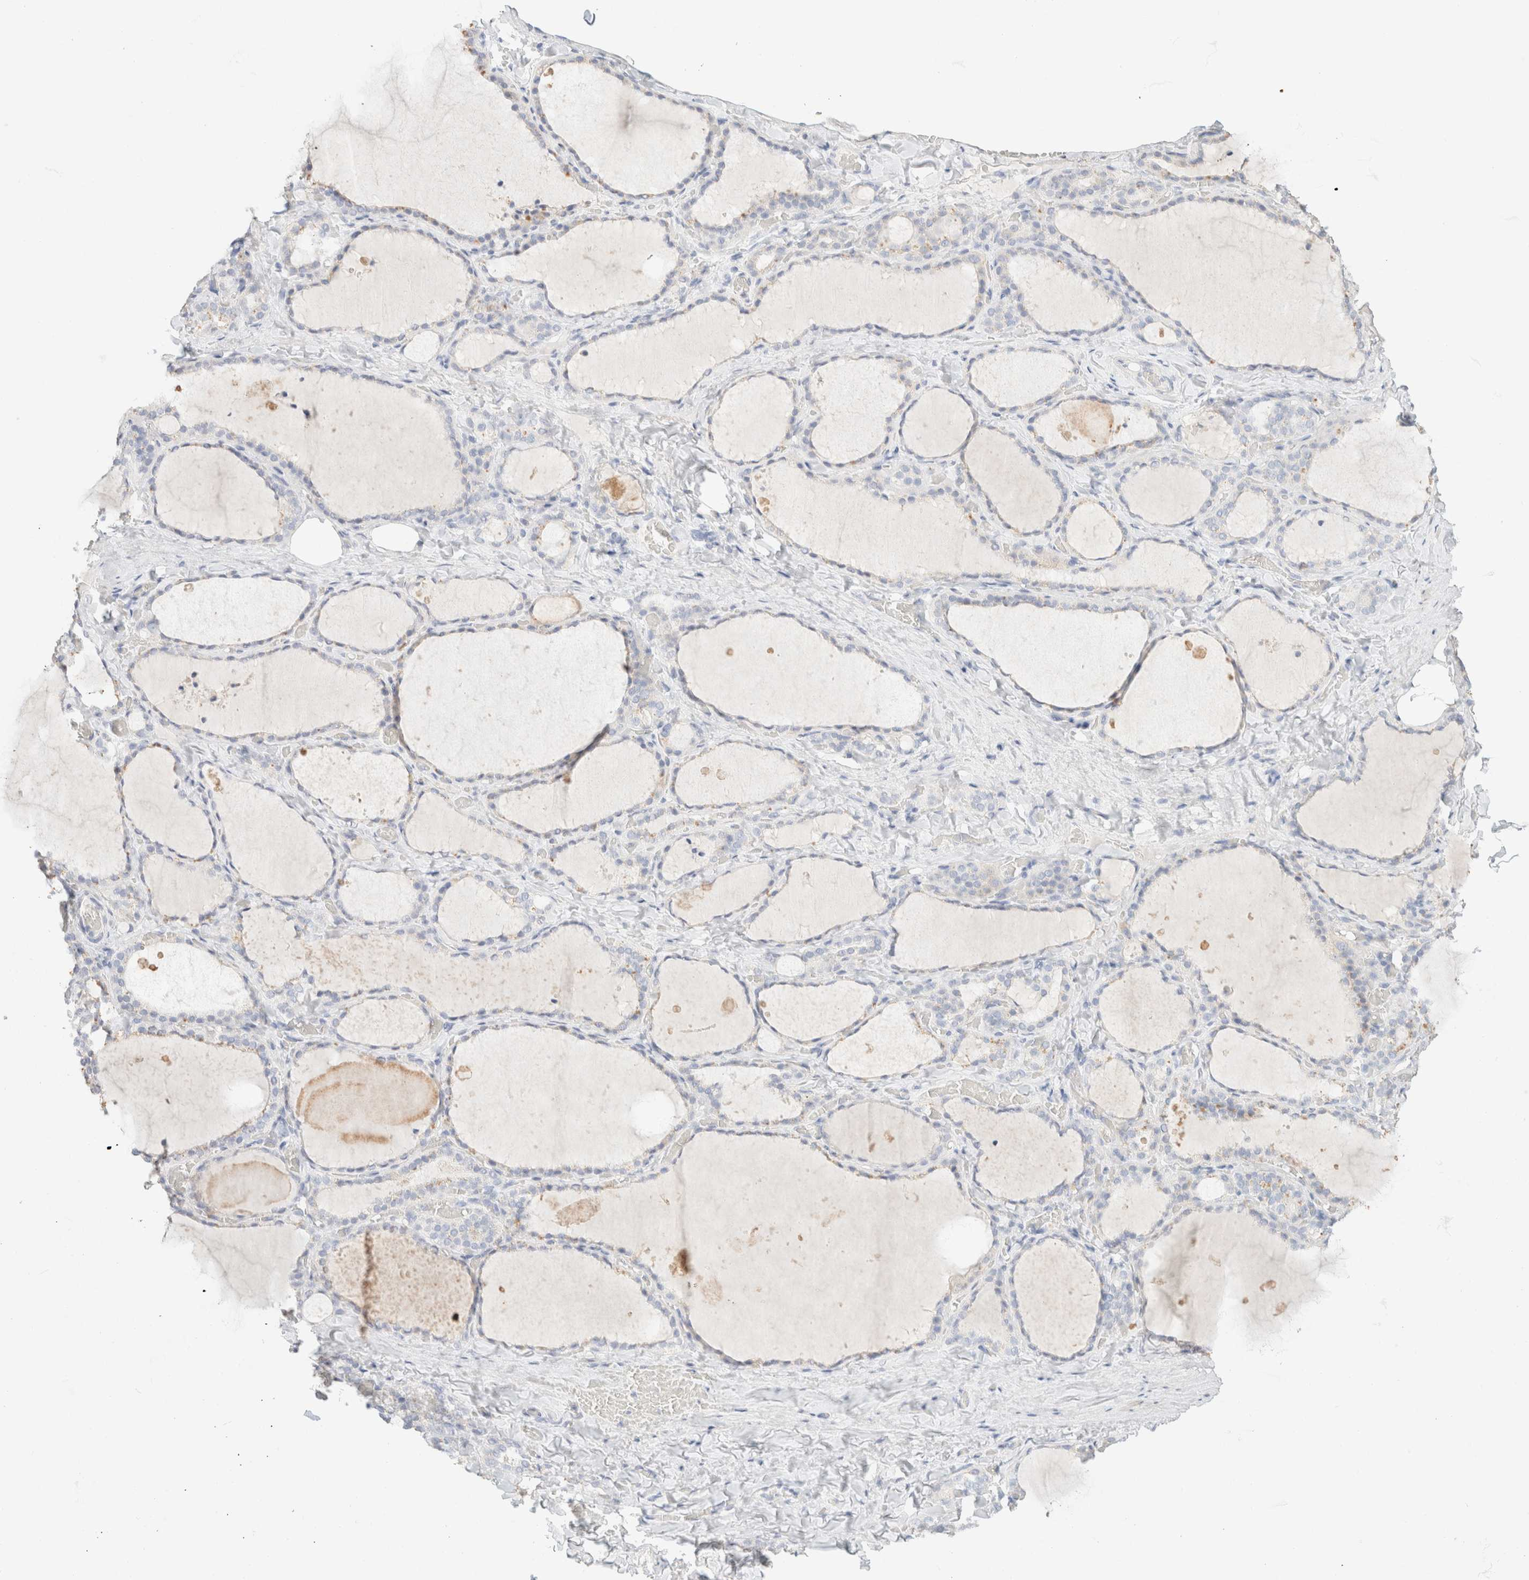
{"staining": {"intensity": "negative", "quantity": "none", "location": "none"}, "tissue": "thyroid gland", "cell_type": "Glandular cells", "image_type": "normal", "snomed": [{"axis": "morphology", "description": "Normal tissue, NOS"}, {"axis": "topography", "description": "Thyroid gland"}], "caption": "This is an immunohistochemistry image of unremarkable thyroid gland. There is no positivity in glandular cells.", "gene": "CA12", "patient": {"sex": "female", "age": 22}}